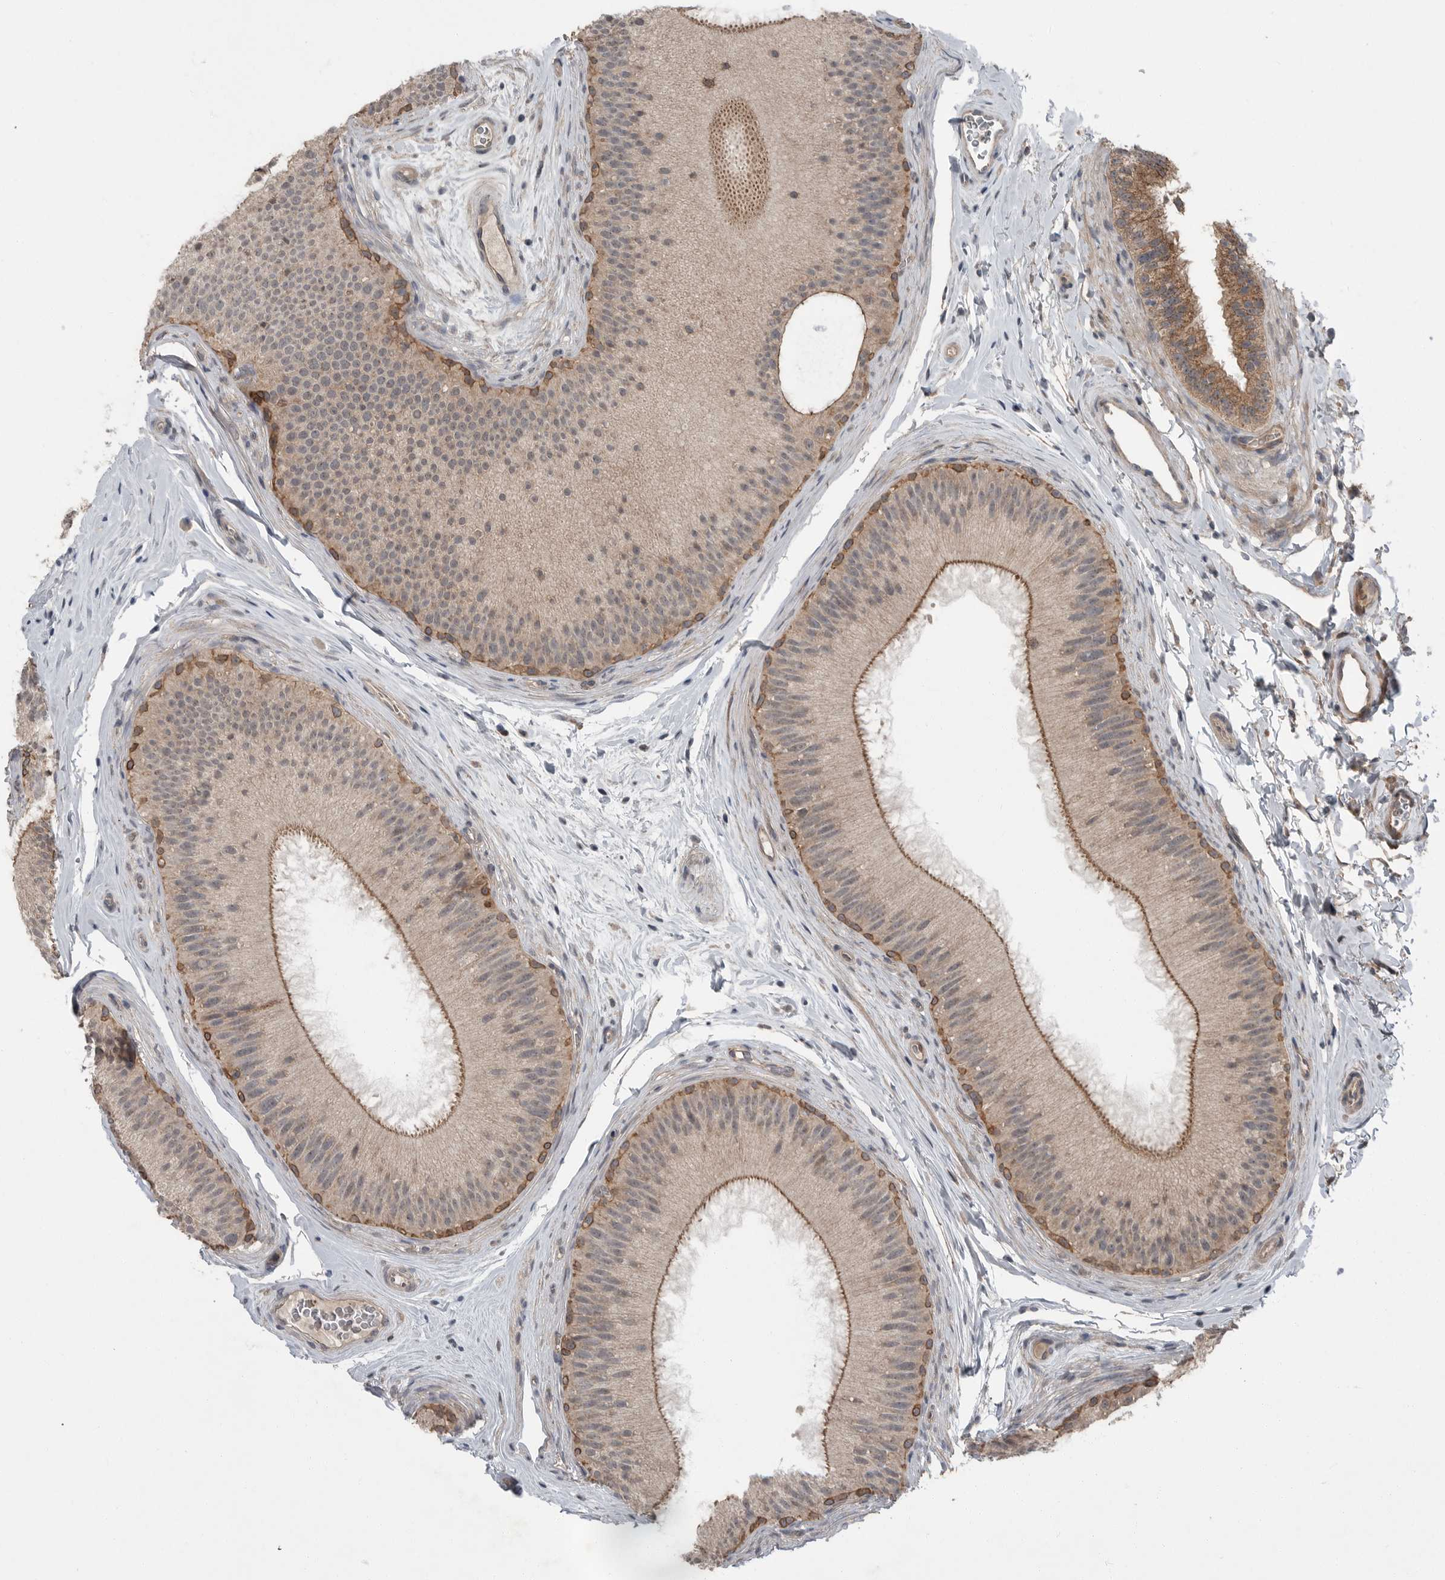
{"staining": {"intensity": "moderate", "quantity": "25%-75%", "location": "cytoplasmic/membranous"}, "tissue": "epididymis", "cell_type": "Glandular cells", "image_type": "normal", "snomed": [{"axis": "morphology", "description": "Normal tissue, NOS"}, {"axis": "topography", "description": "Epididymis"}], "caption": "Brown immunohistochemical staining in normal human epididymis shows moderate cytoplasmic/membranous expression in approximately 25%-75% of glandular cells. (brown staining indicates protein expression, while blue staining denotes nuclei).", "gene": "SCP2", "patient": {"sex": "male", "age": 45}}